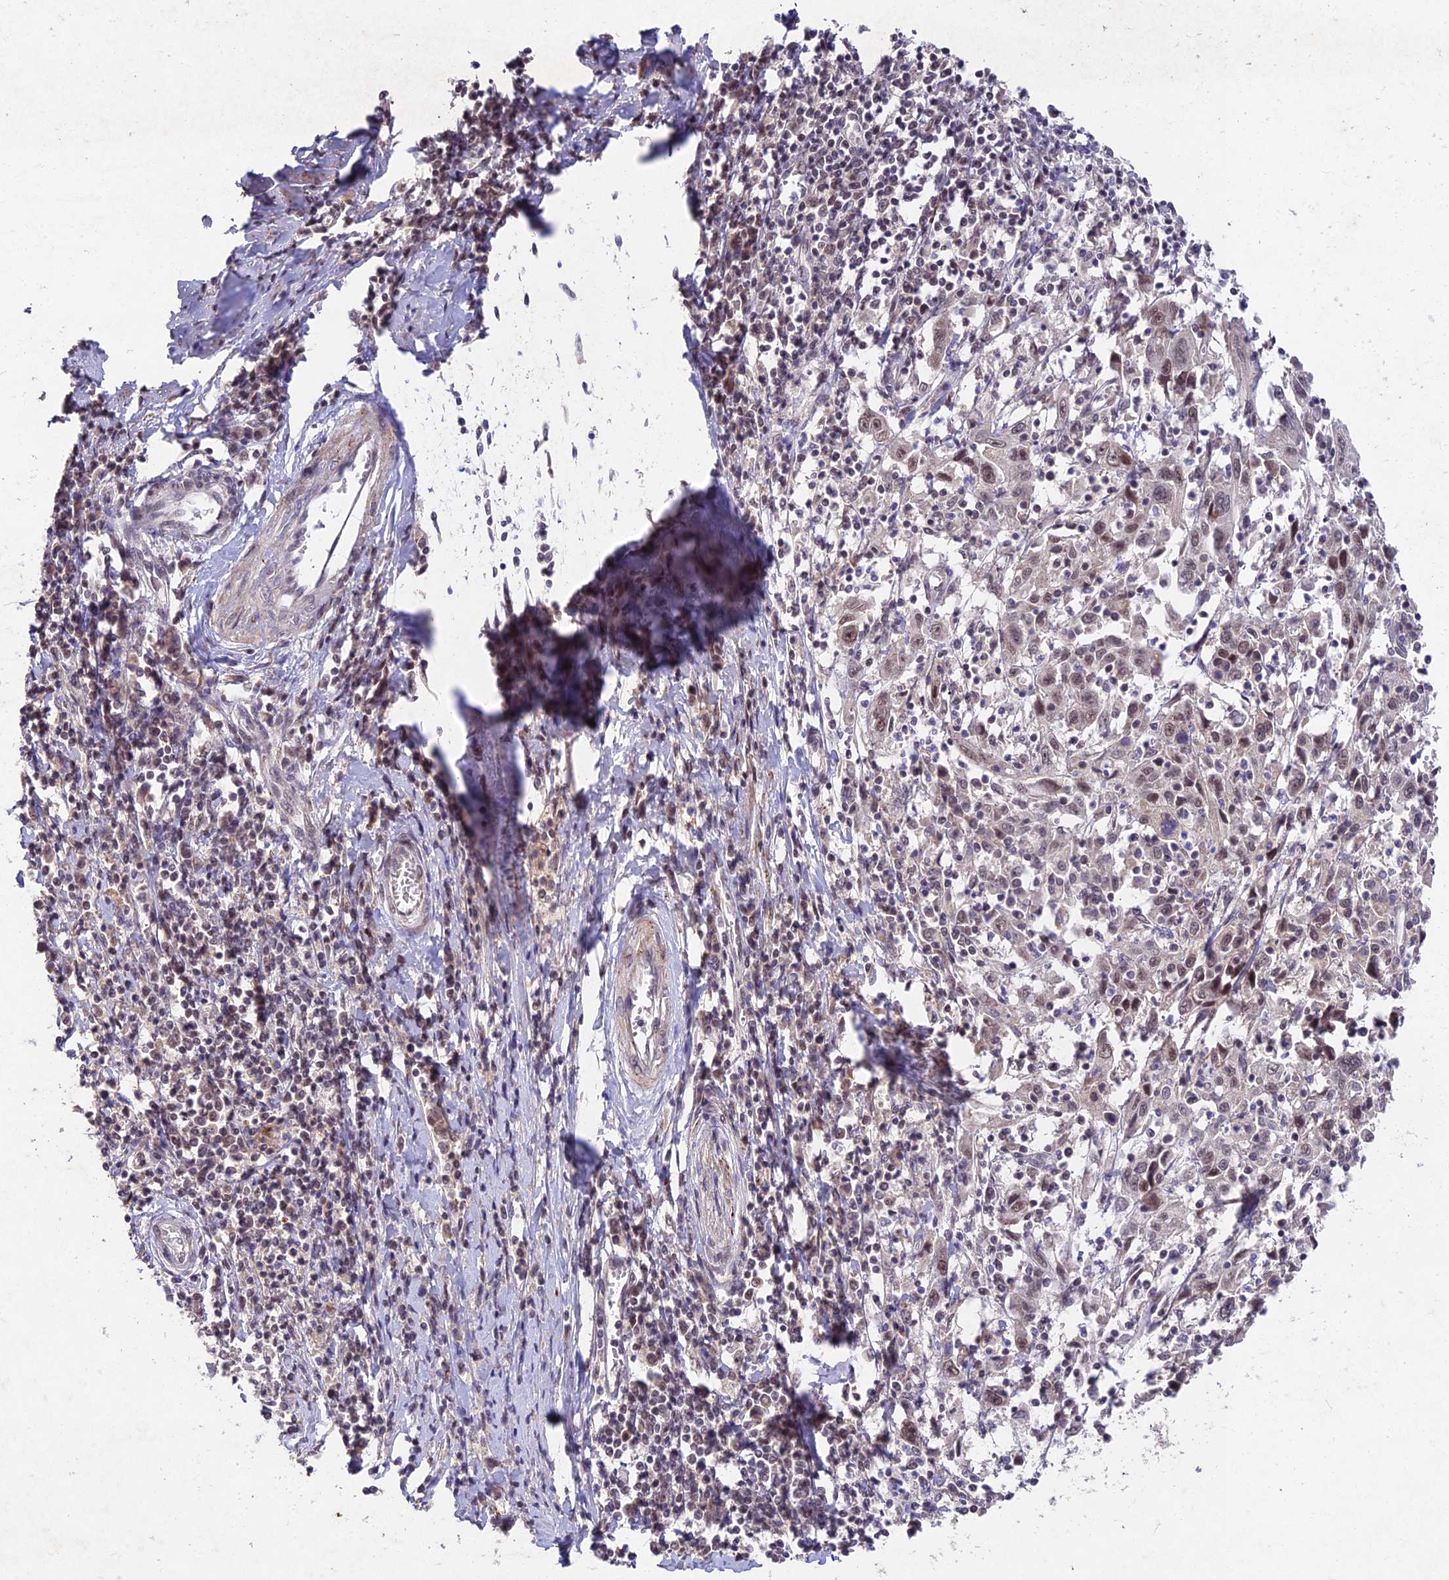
{"staining": {"intensity": "weak", "quantity": ">75%", "location": "nuclear"}, "tissue": "cervical cancer", "cell_type": "Tumor cells", "image_type": "cancer", "snomed": [{"axis": "morphology", "description": "Squamous cell carcinoma, NOS"}, {"axis": "topography", "description": "Cervix"}], "caption": "Weak nuclear expression for a protein is present in about >75% of tumor cells of cervical squamous cell carcinoma using immunohistochemistry (IHC).", "gene": "RAVER1", "patient": {"sex": "female", "age": 46}}